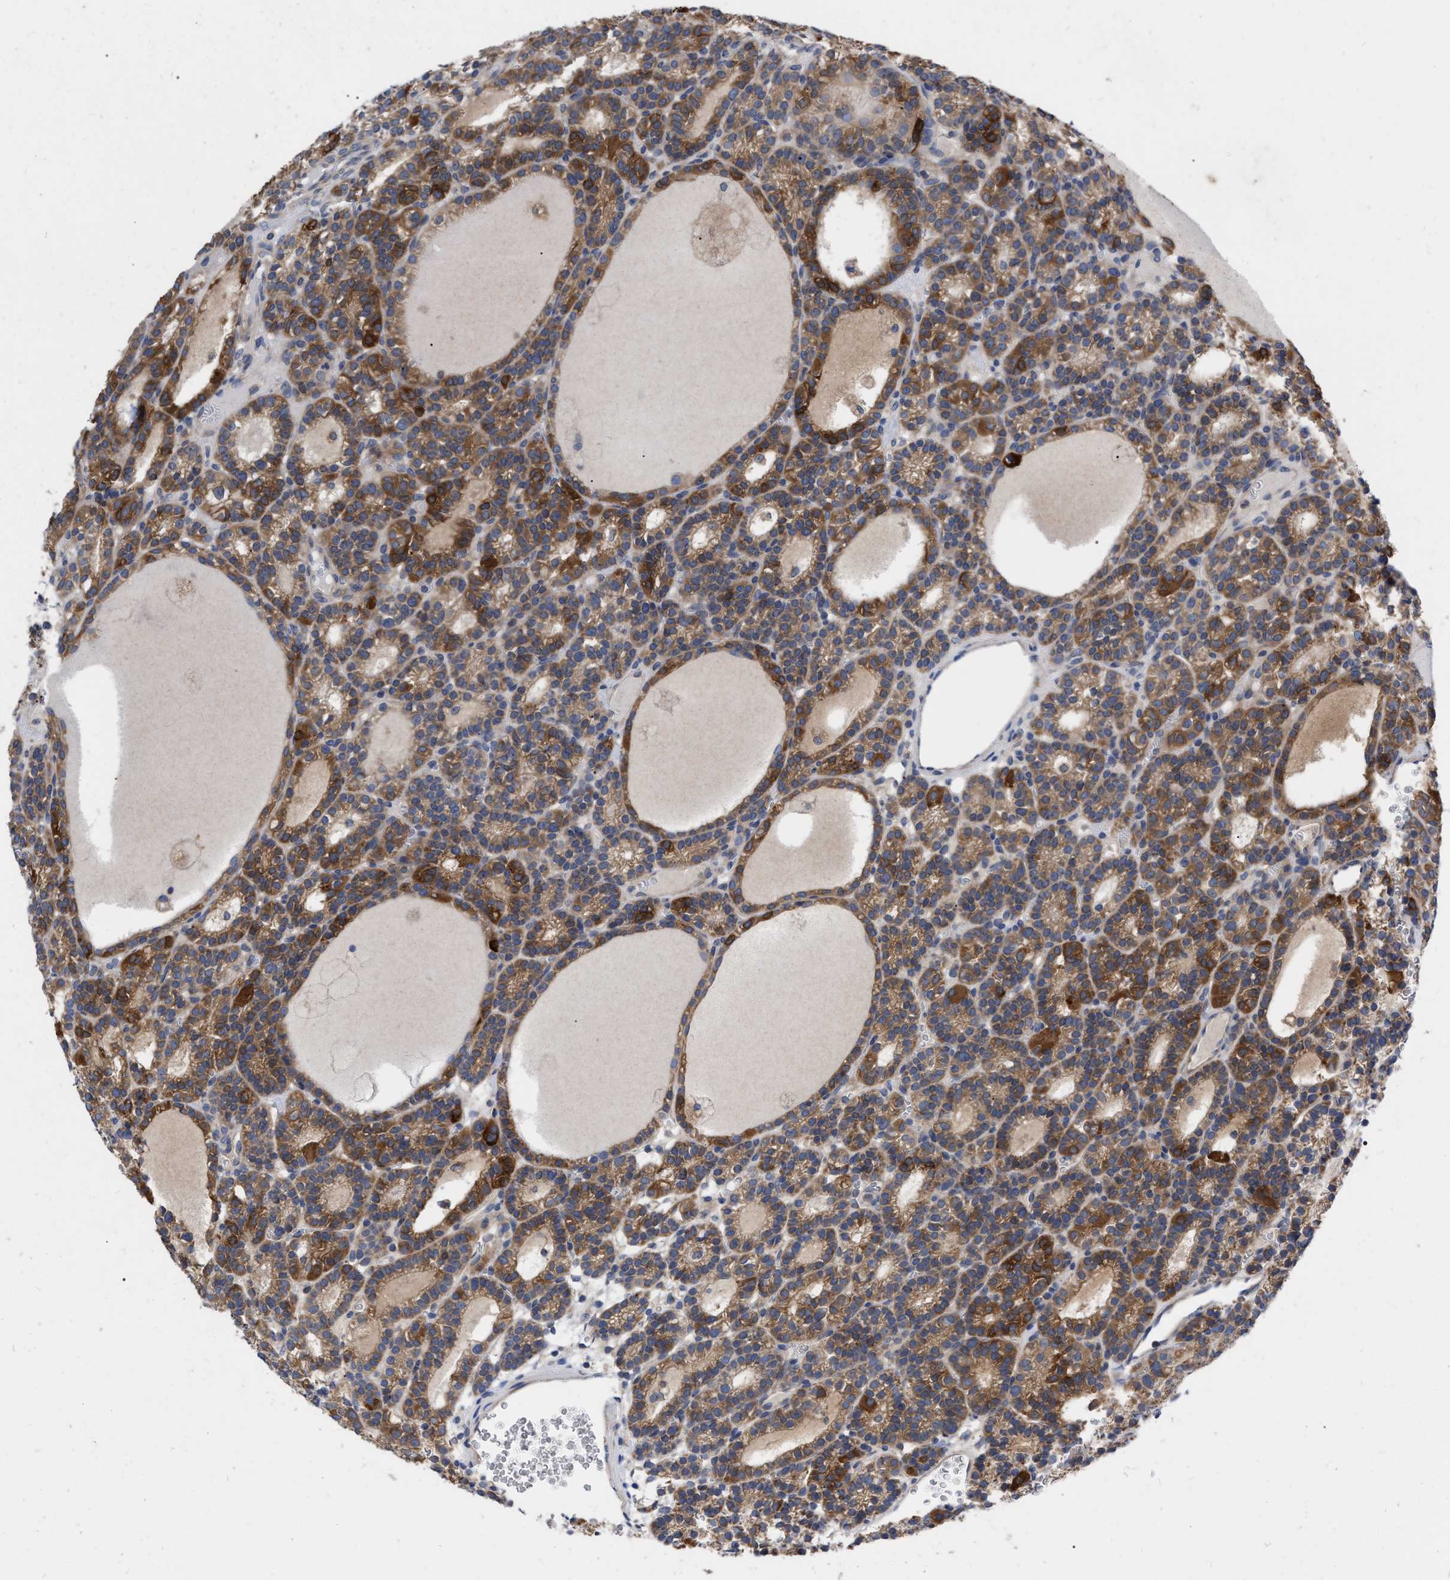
{"staining": {"intensity": "moderate", "quantity": ">75%", "location": "cytoplasmic/membranous"}, "tissue": "parathyroid gland", "cell_type": "Glandular cells", "image_type": "normal", "snomed": [{"axis": "morphology", "description": "Normal tissue, NOS"}, {"axis": "morphology", "description": "Adenoma, NOS"}, {"axis": "topography", "description": "Parathyroid gland"}], "caption": "Brown immunohistochemical staining in unremarkable human parathyroid gland reveals moderate cytoplasmic/membranous staining in approximately >75% of glandular cells. The staining was performed using DAB (3,3'-diaminobenzidine) to visualize the protein expression in brown, while the nuclei were stained in blue with hematoxylin (Magnification: 20x).", "gene": "CDKN2C", "patient": {"sex": "female", "age": 58}}